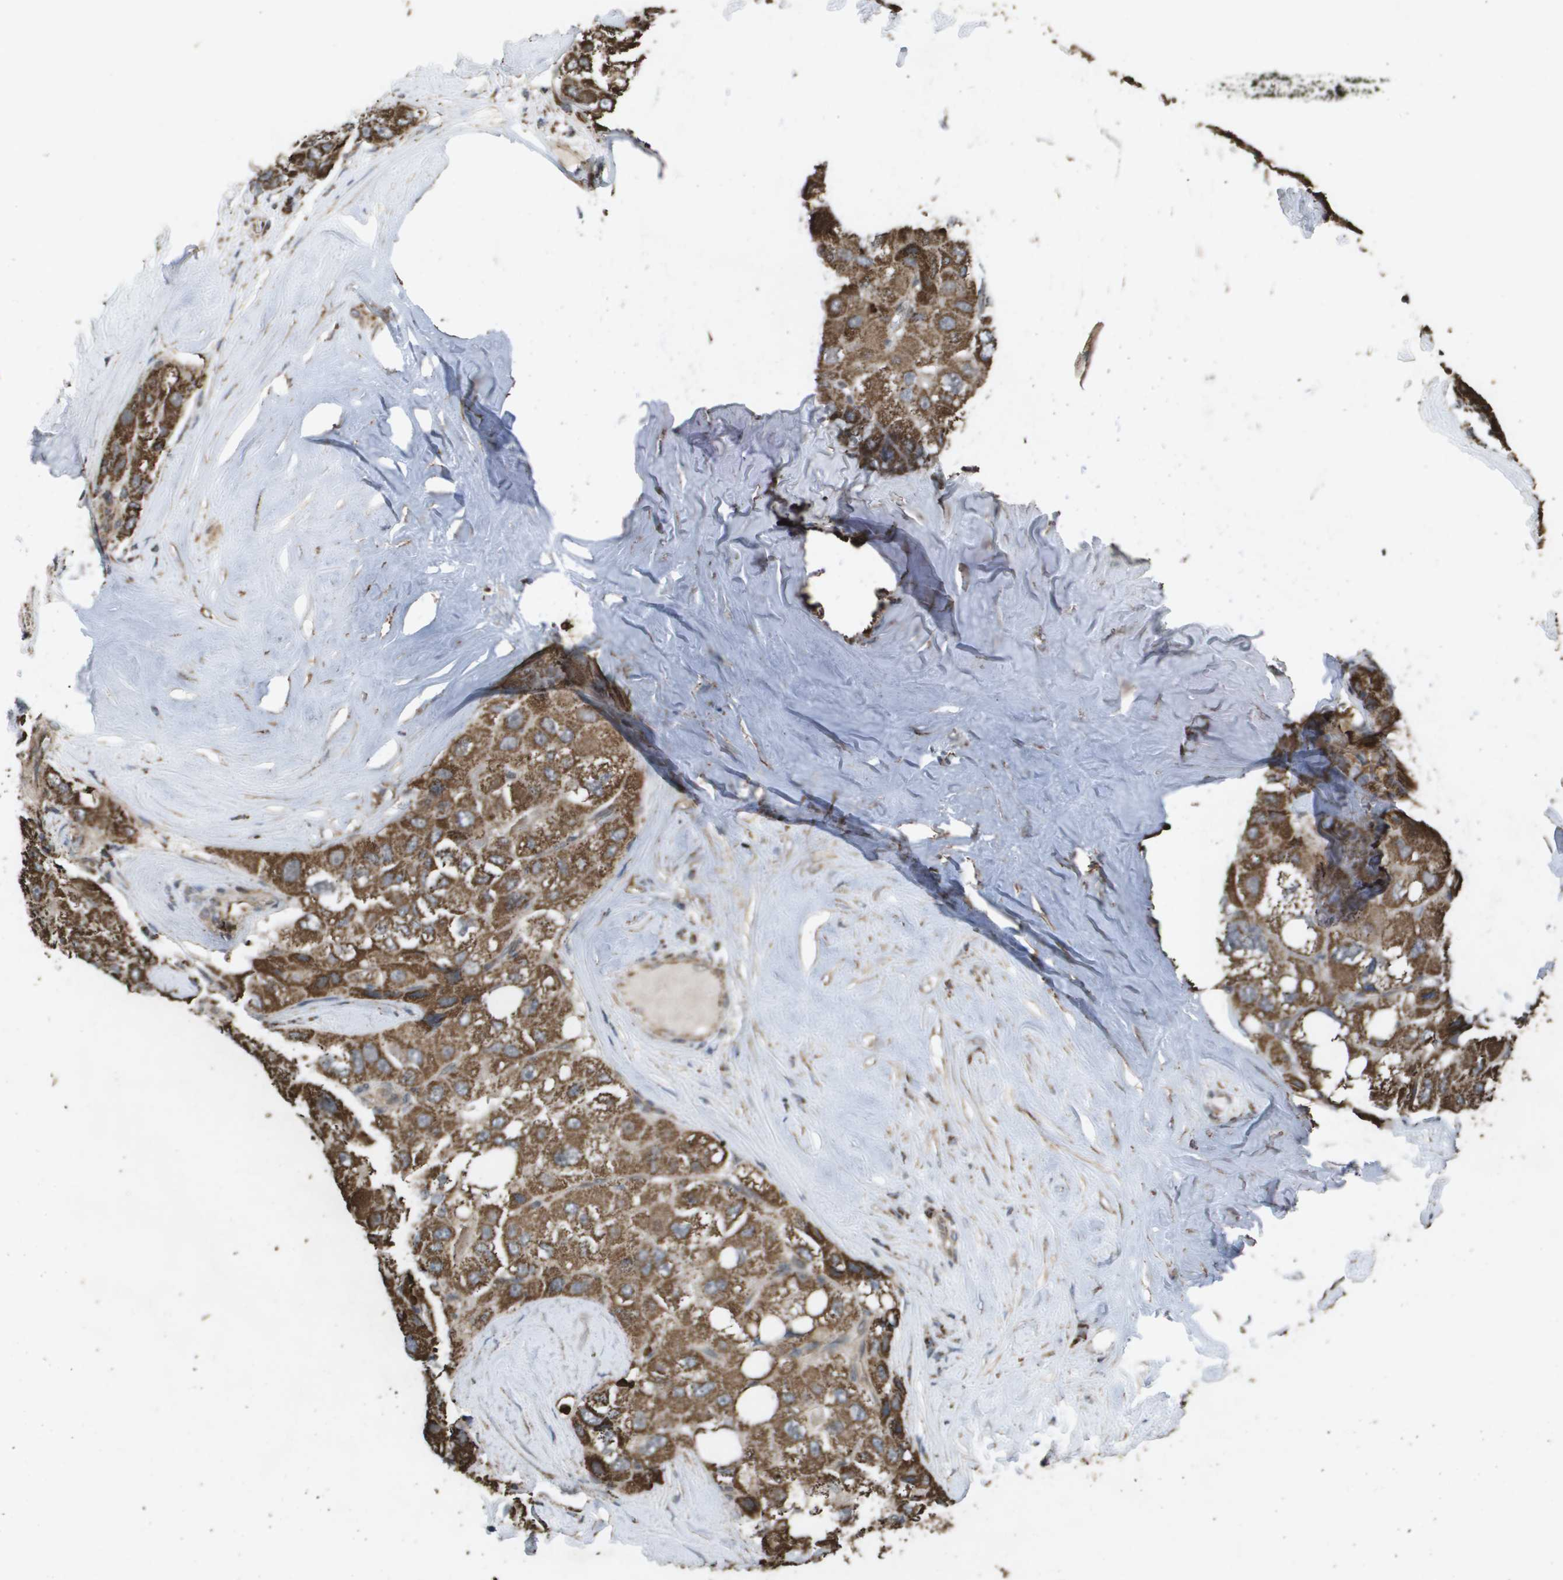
{"staining": {"intensity": "moderate", "quantity": ">75%", "location": "cytoplasmic/membranous"}, "tissue": "liver cancer", "cell_type": "Tumor cells", "image_type": "cancer", "snomed": [{"axis": "morphology", "description": "Carcinoma, Hepatocellular, NOS"}, {"axis": "topography", "description": "Liver"}], "caption": "The immunohistochemical stain highlights moderate cytoplasmic/membranous staining in tumor cells of liver cancer tissue.", "gene": "HSPE1", "patient": {"sex": "male", "age": 80}}